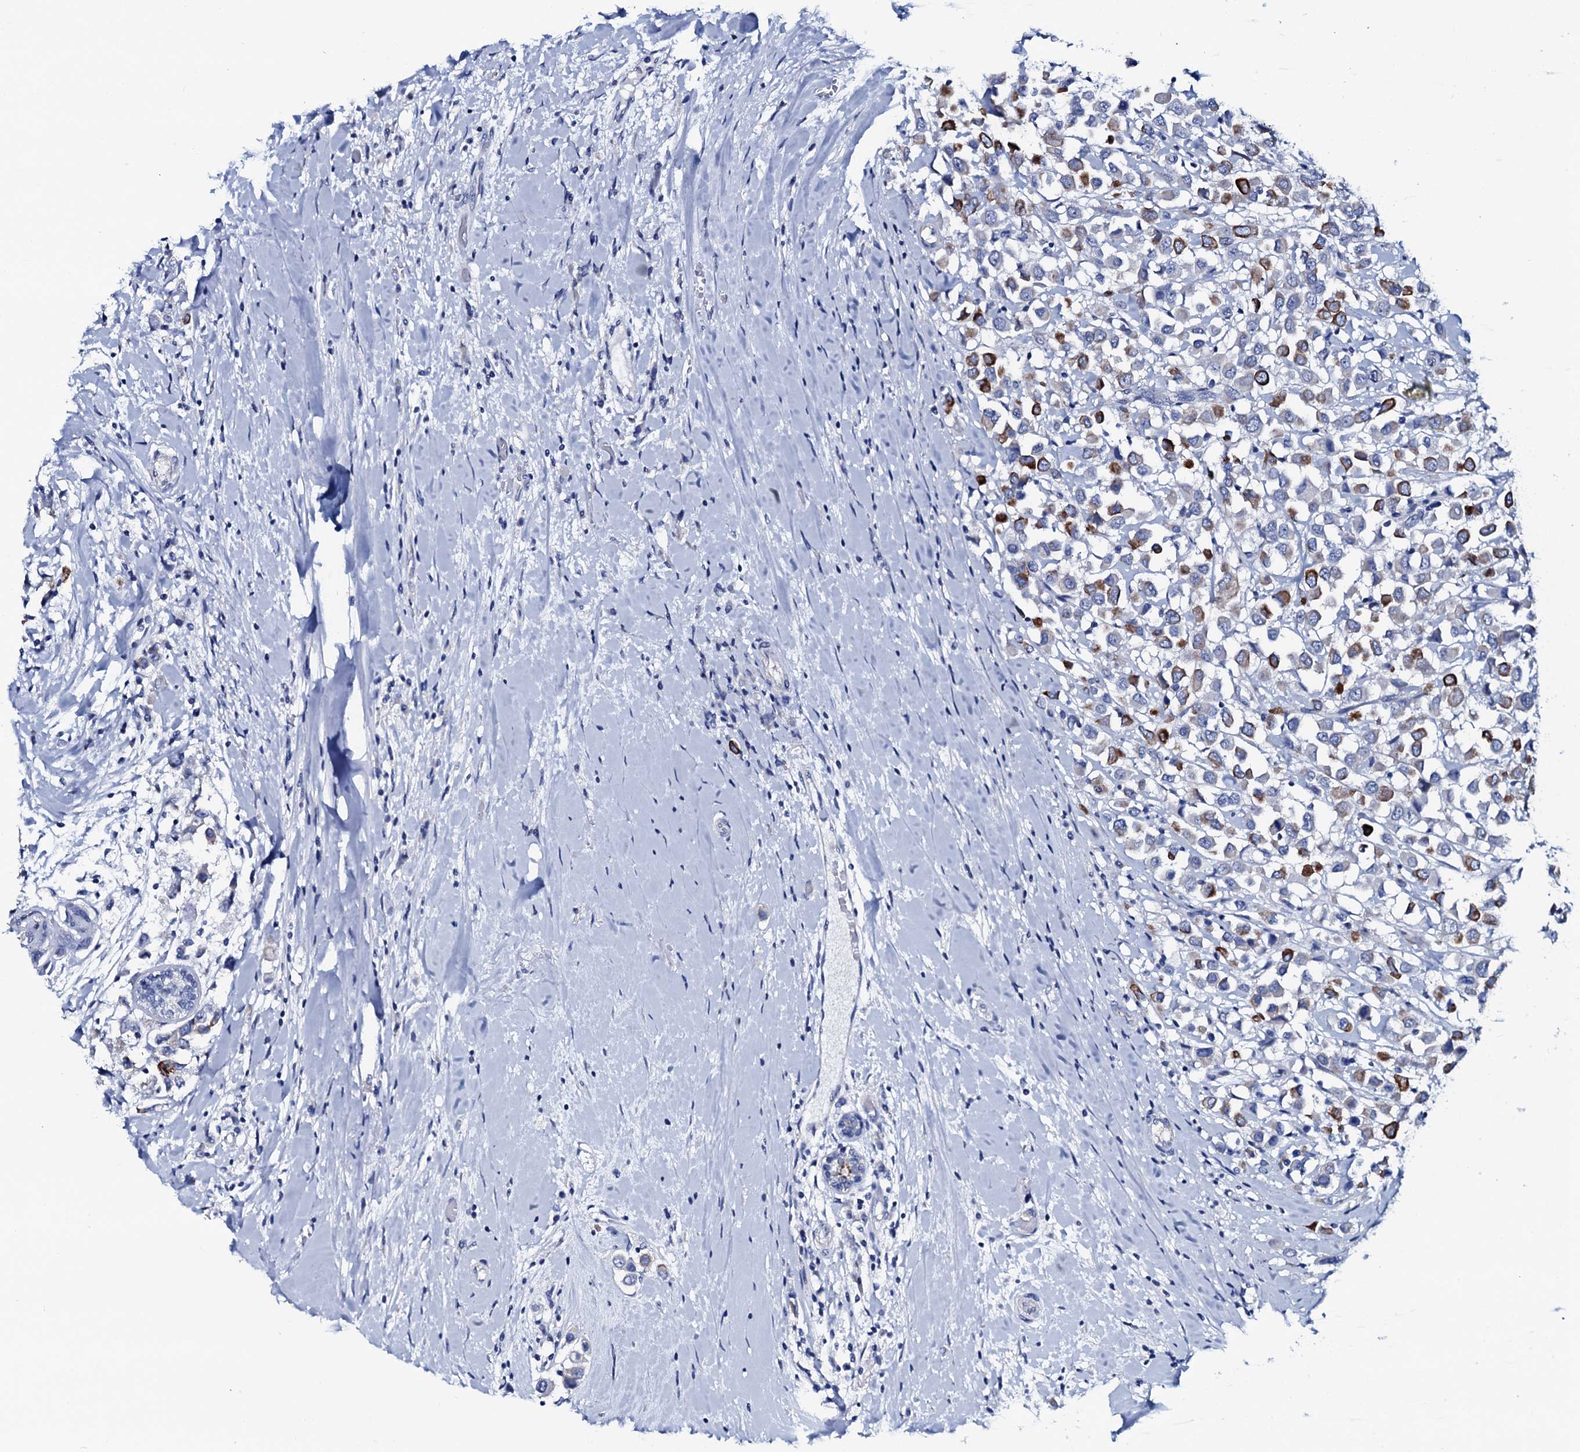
{"staining": {"intensity": "strong", "quantity": "<25%", "location": "cytoplasmic/membranous"}, "tissue": "breast cancer", "cell_type": "Tumor cells", "image_type": "cancer", "snomed": [{"axis": "morphology", "description": "Duct carcinoma"}, {"axis": "topography", "description": "Breast"}], "caption": "Protein staining by IHC shows strong cytoplasmic/membranous expression in about <25% of tumor cells in breast cancer (invasive ductal carcinoma). Using DAB (3,3'-diaminobenzidine) (brown) and hematoxylin (blue) stains, captured at high magnification using brightfield microscopy.", "gene": "GYS2", "patient": {"sex": "female", "age": 61}}